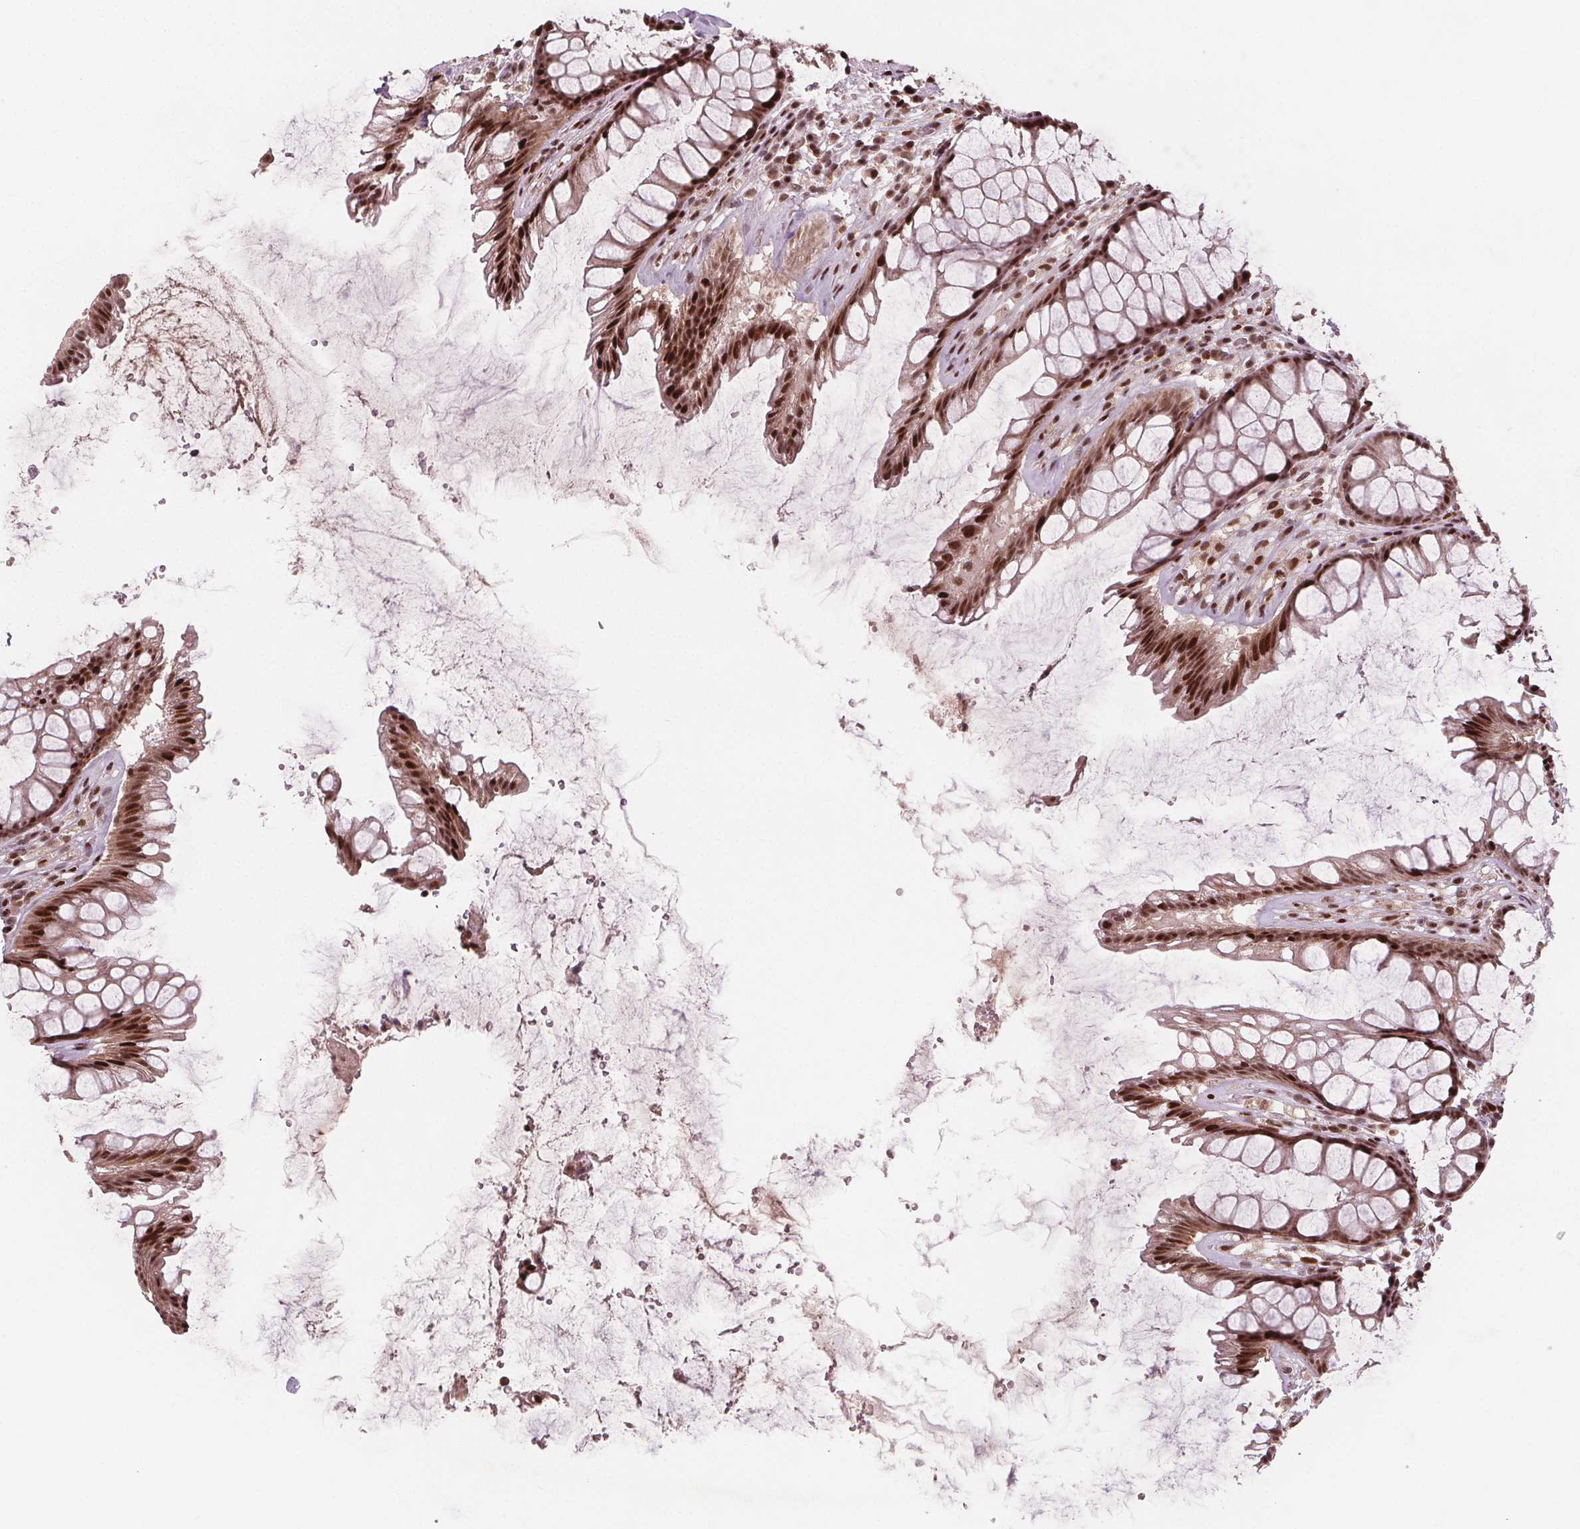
{"staining": {"intensity": "strong", "quantity": ">75%", "location": "cytoplasmic/membranous,nuclear"}, "tissue": "rectum", "cell_type": "Glandular cells", "image_type": "normal", "snomed": [{"axis": "morphology", "description": "Normal tissue, NOS"}, {"axis": "topography", "description": "Rectum"}], "caption": "Strong cytoplasmic/membranous,nuclear positivity for a protein is seen in approximately >75% of glandular cells of benign rectum using IHC.", "gene": "SNRNP35", "patient": {"sex": "male", "age": 72}}